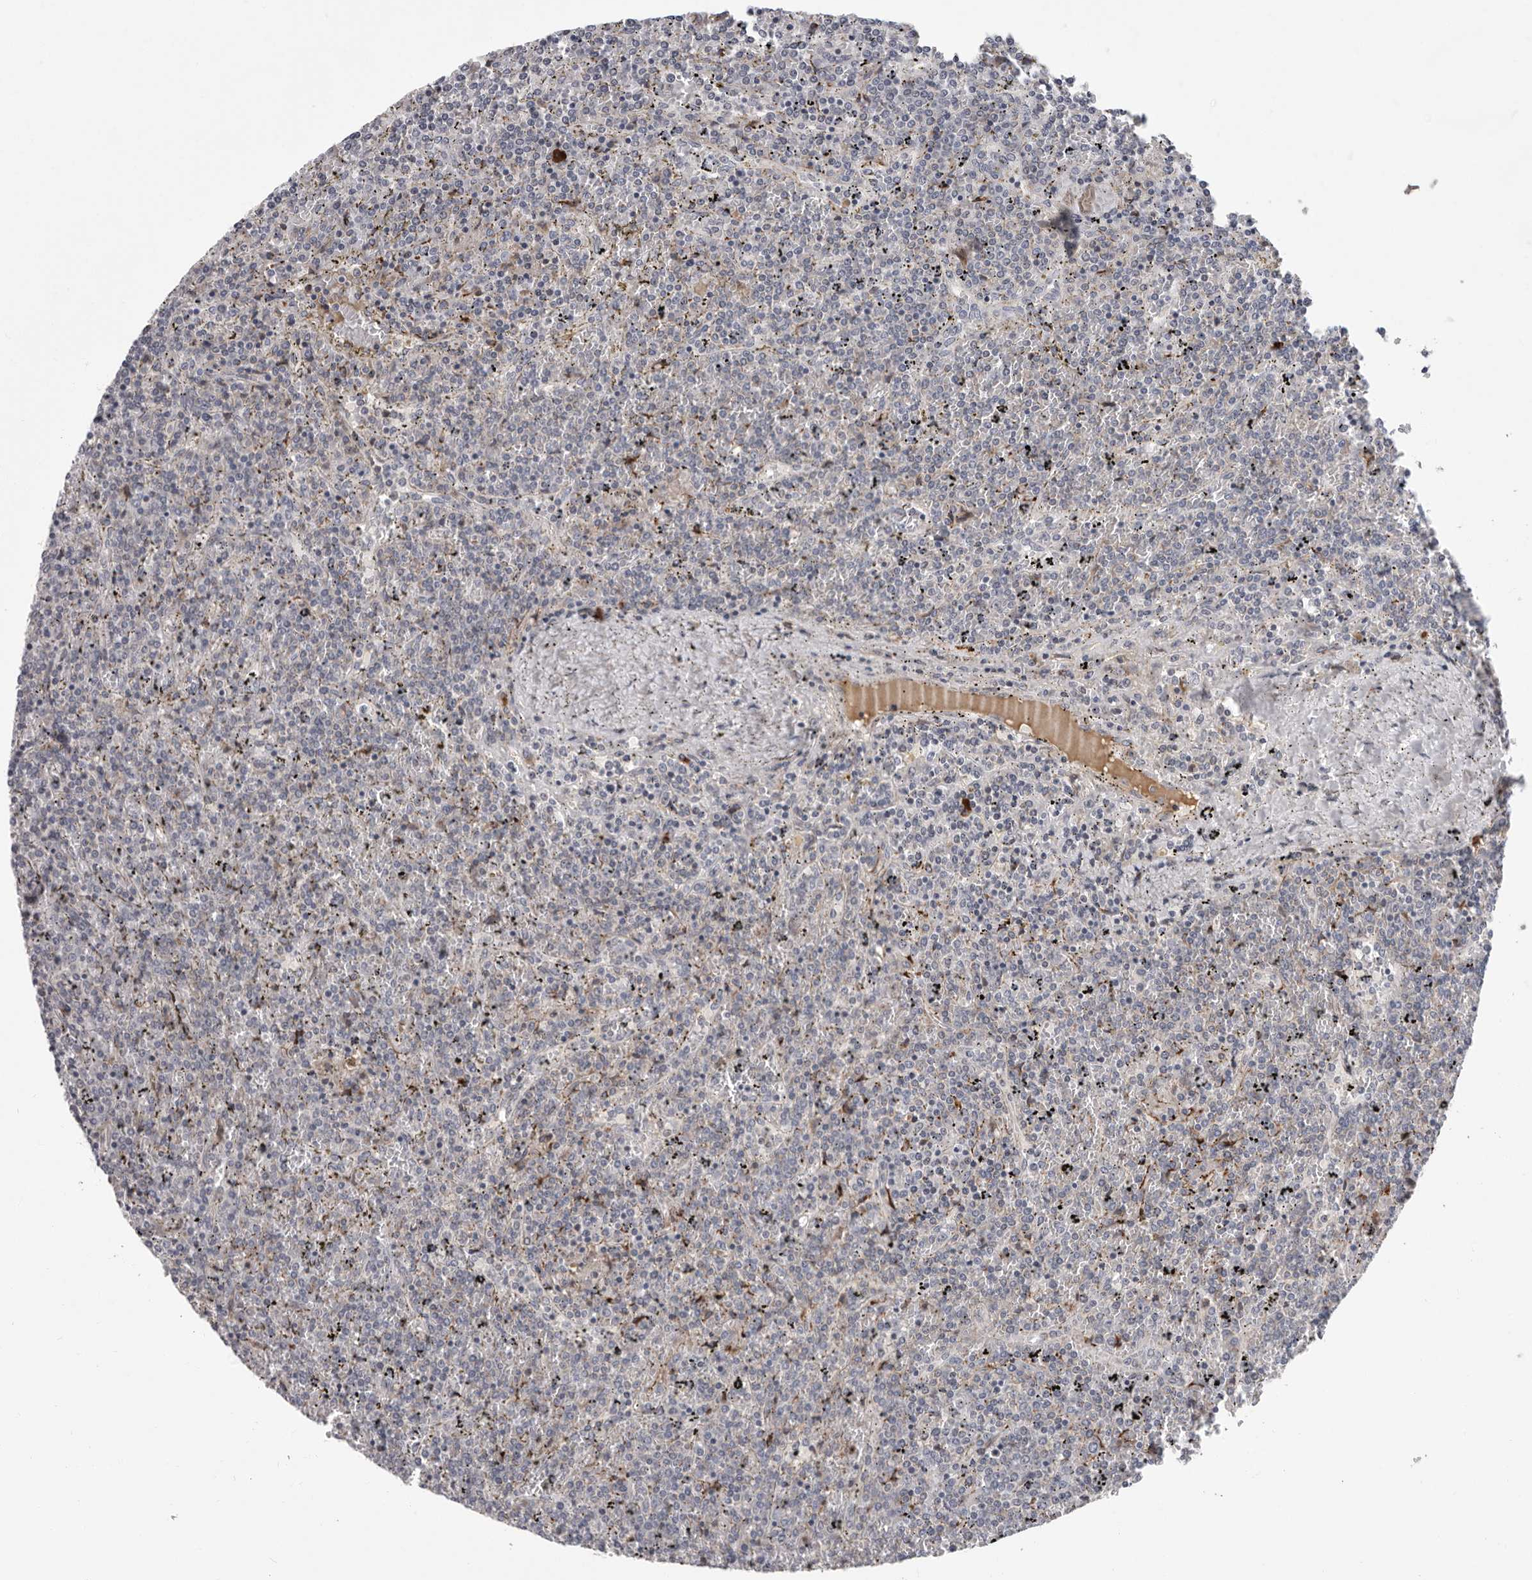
{"staining": {"intensity": "negative", "quantity": "none", "location": "none"}, "tissue": "lymphoma", "cell_type": "Tumor cells", "image_type": "cancer", "snomed": [{"axis": "morphology", "description": "Malignant lymphoma, non-Hodgkin's type, Low grade"}, {"axis": "topography", "description": "Spleen"}], "caption": "Human lymphoma stained for a protein using IHC shows no positivity in tumor cells.", "gene": "ATXN3L", "patient": {"sex": "female", "age": 19}}